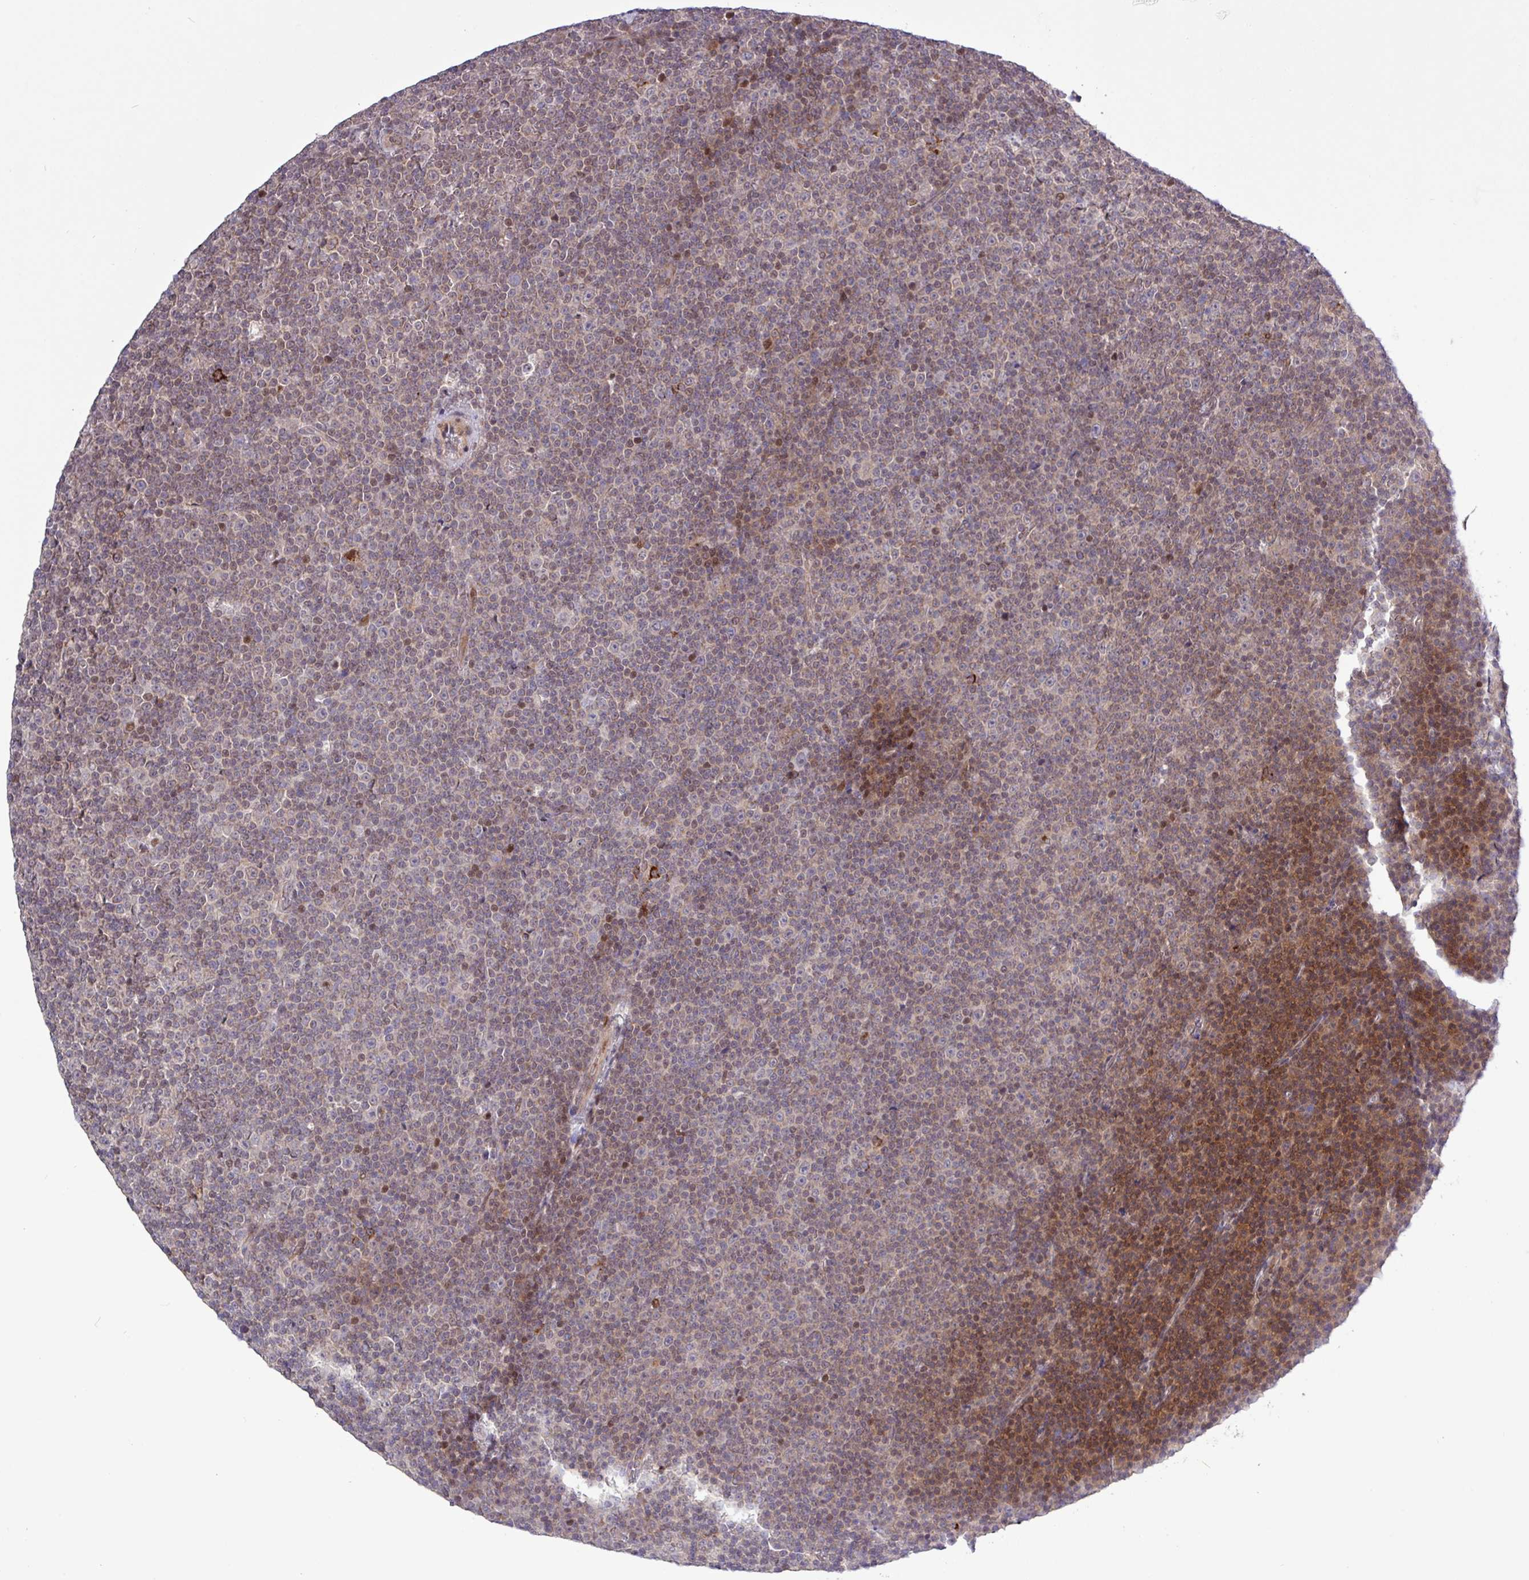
{"staining": {"intensity": "moderate", "quantity": "25%-75%", "location": "cytoplasmic/membranous,nuclear"}, "tissue": "lymphoma", "cell_type": "Tumor cells", "image_type": "cancer", "snomed": [{"axis": "morphology", "description": "Malignant lymphoma, non-Hodgkin's type, Low grade"}, {"axis": "topography", "description": "Lymph node"}], "caption": "This micrograph displays low-grade malignant lymphoma, non-Hodgkin's type stained with IHC to label a protein in brown. The cytoplasmic/membranous and nuclear of tumor cells show moderate positivity for the protein. Nuclei are counter-stained blue.", "gene": "RTL3", "patient": {"sex": "female", "age": 67}}